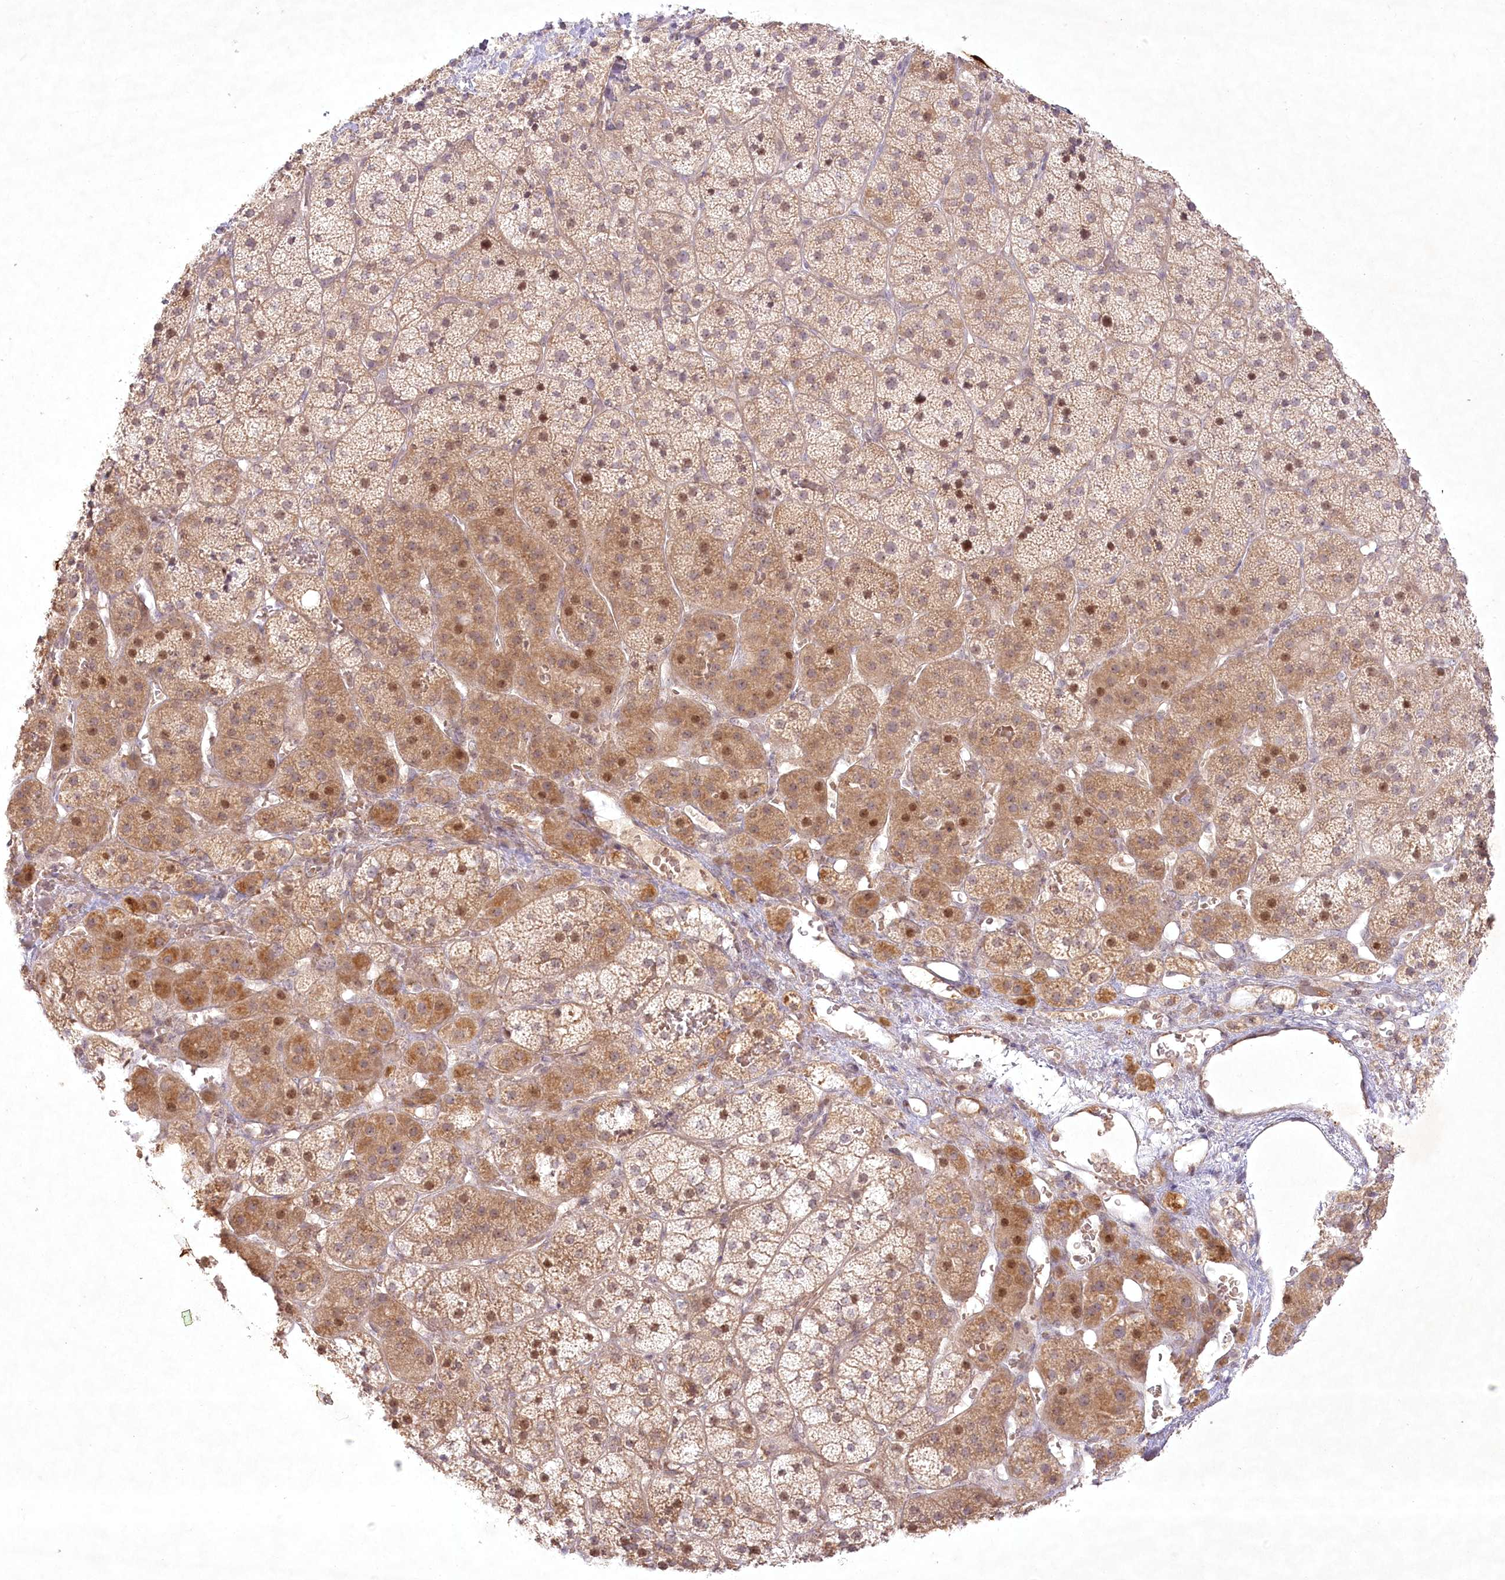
{"staining": {"intensity": "moderate", "quantity": ">75%", "location": "cytoplasmic/membranous,nuclear"}, "tissue": "adrenal gland", "cell_type": "Glandular cells", "image_type": "normal", "snomed": [{"axis": "morphology", "description": "Normal tissue, NOS"}, {"axis": "topography", "description": "Adrenal gland"}], "caption": "Approximately >75% of glandular cells in normal adrenal gland reveal moderate cytoplasmic/membranous,nuclear protein positivity as visualized by brown immunohistochemical staining.", "gene": "SH2D3A", "patient": {"sex": "female", "age": 44}}